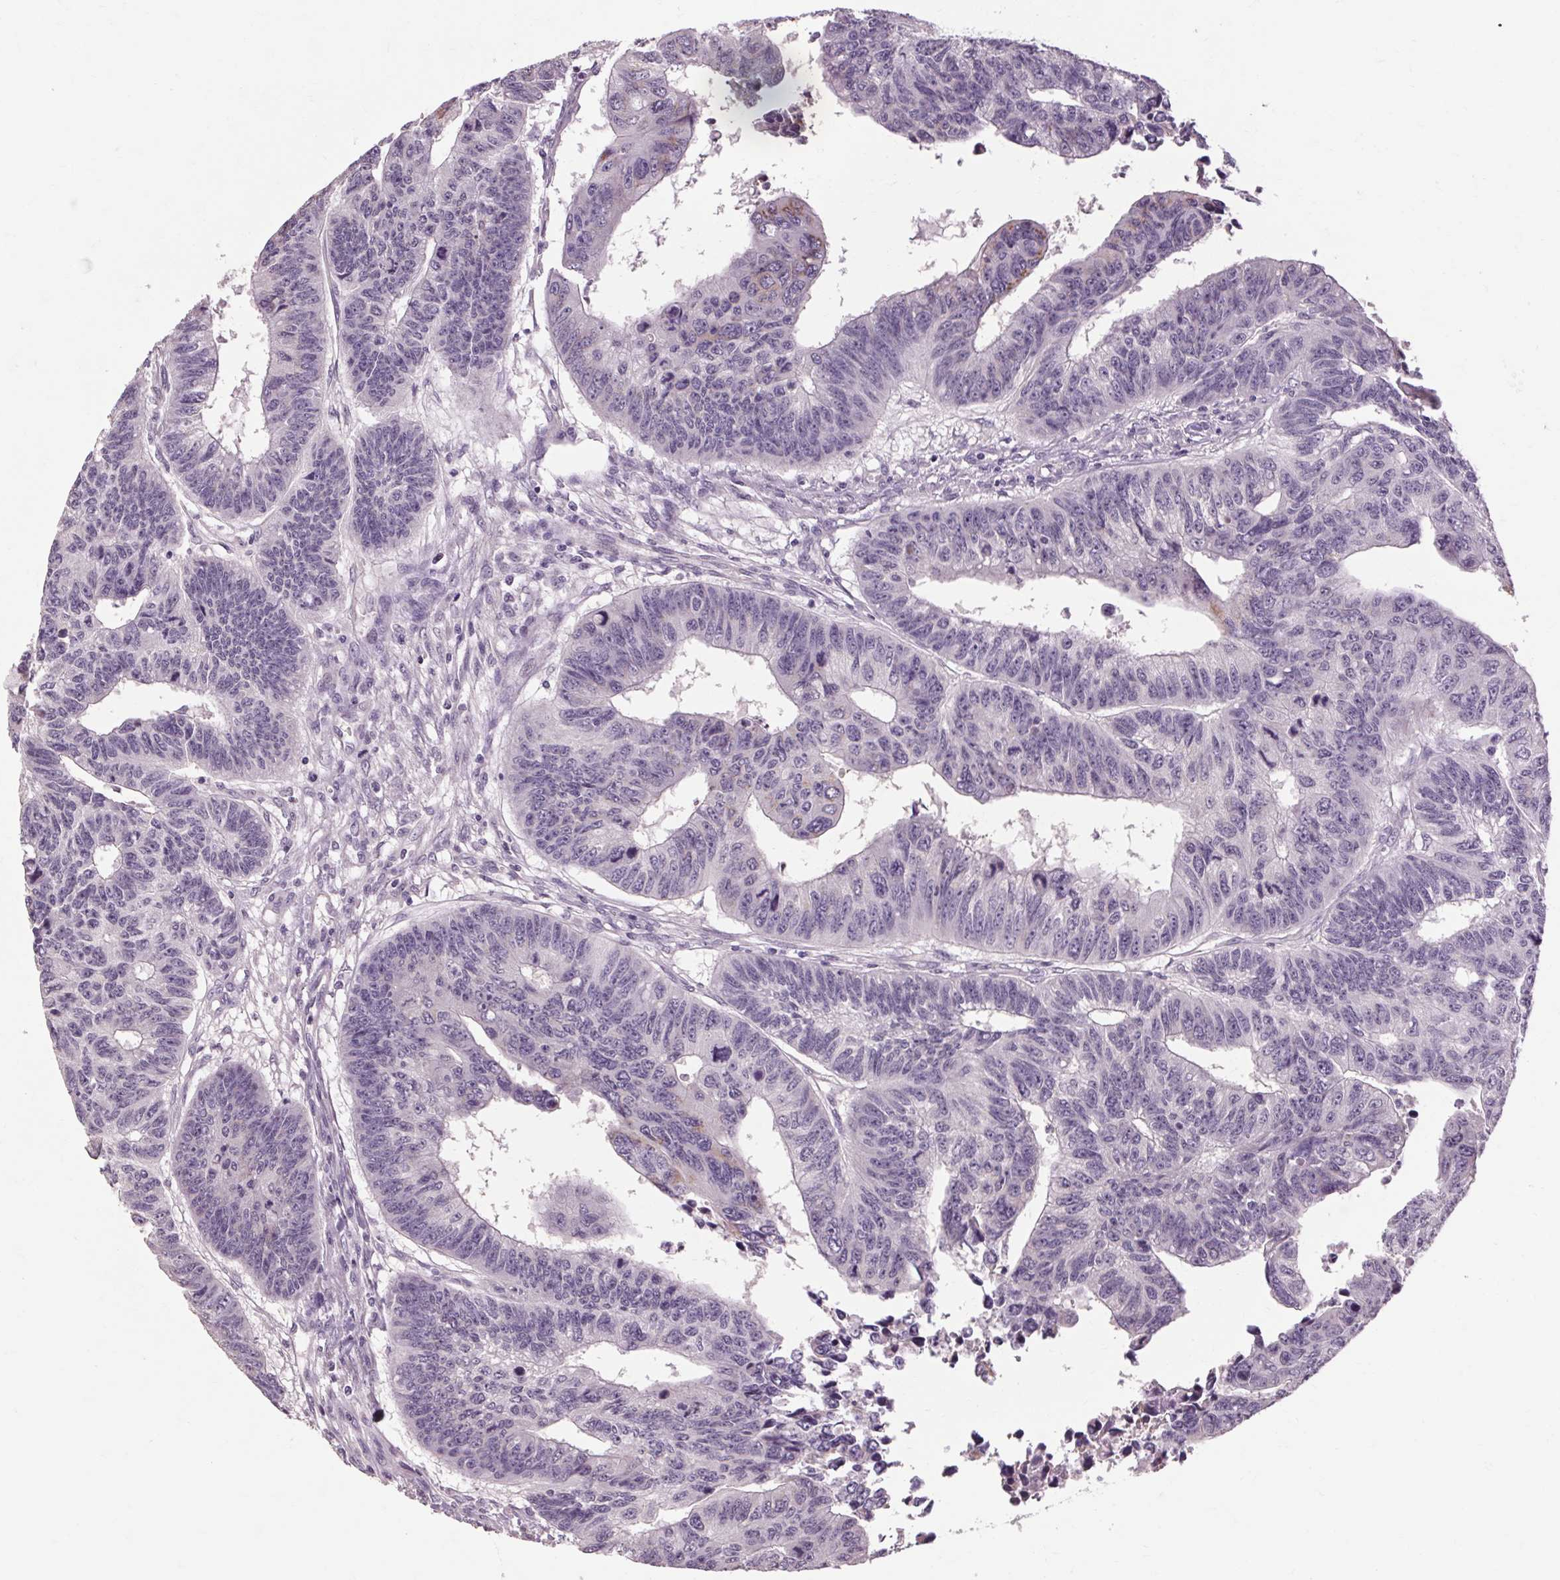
{"staining": {"intensity": "negative", "quantity": "none", "location": "none"}, "tissue": "colorectal cancer", "cell_type": "Tumor cells", "image_type": "cancer", "snomed": [{"axis": "morphology", "description": "Adenocarcinoma, NOS"}, {"axis": "topography", "description": "Rectum"}], "caption": "The histopathology image demonstrates no significant expression in tumor cells of colorectal cancer. The staining was performed using DAB (3,3'-diaminobenzidine) to visualize the protein expression in brown, while the nuclei were stained in blue with hematoxylin (Magnification: 20x).", "gene": "POMC", "patient": {"sex": "female", "age": 85}}